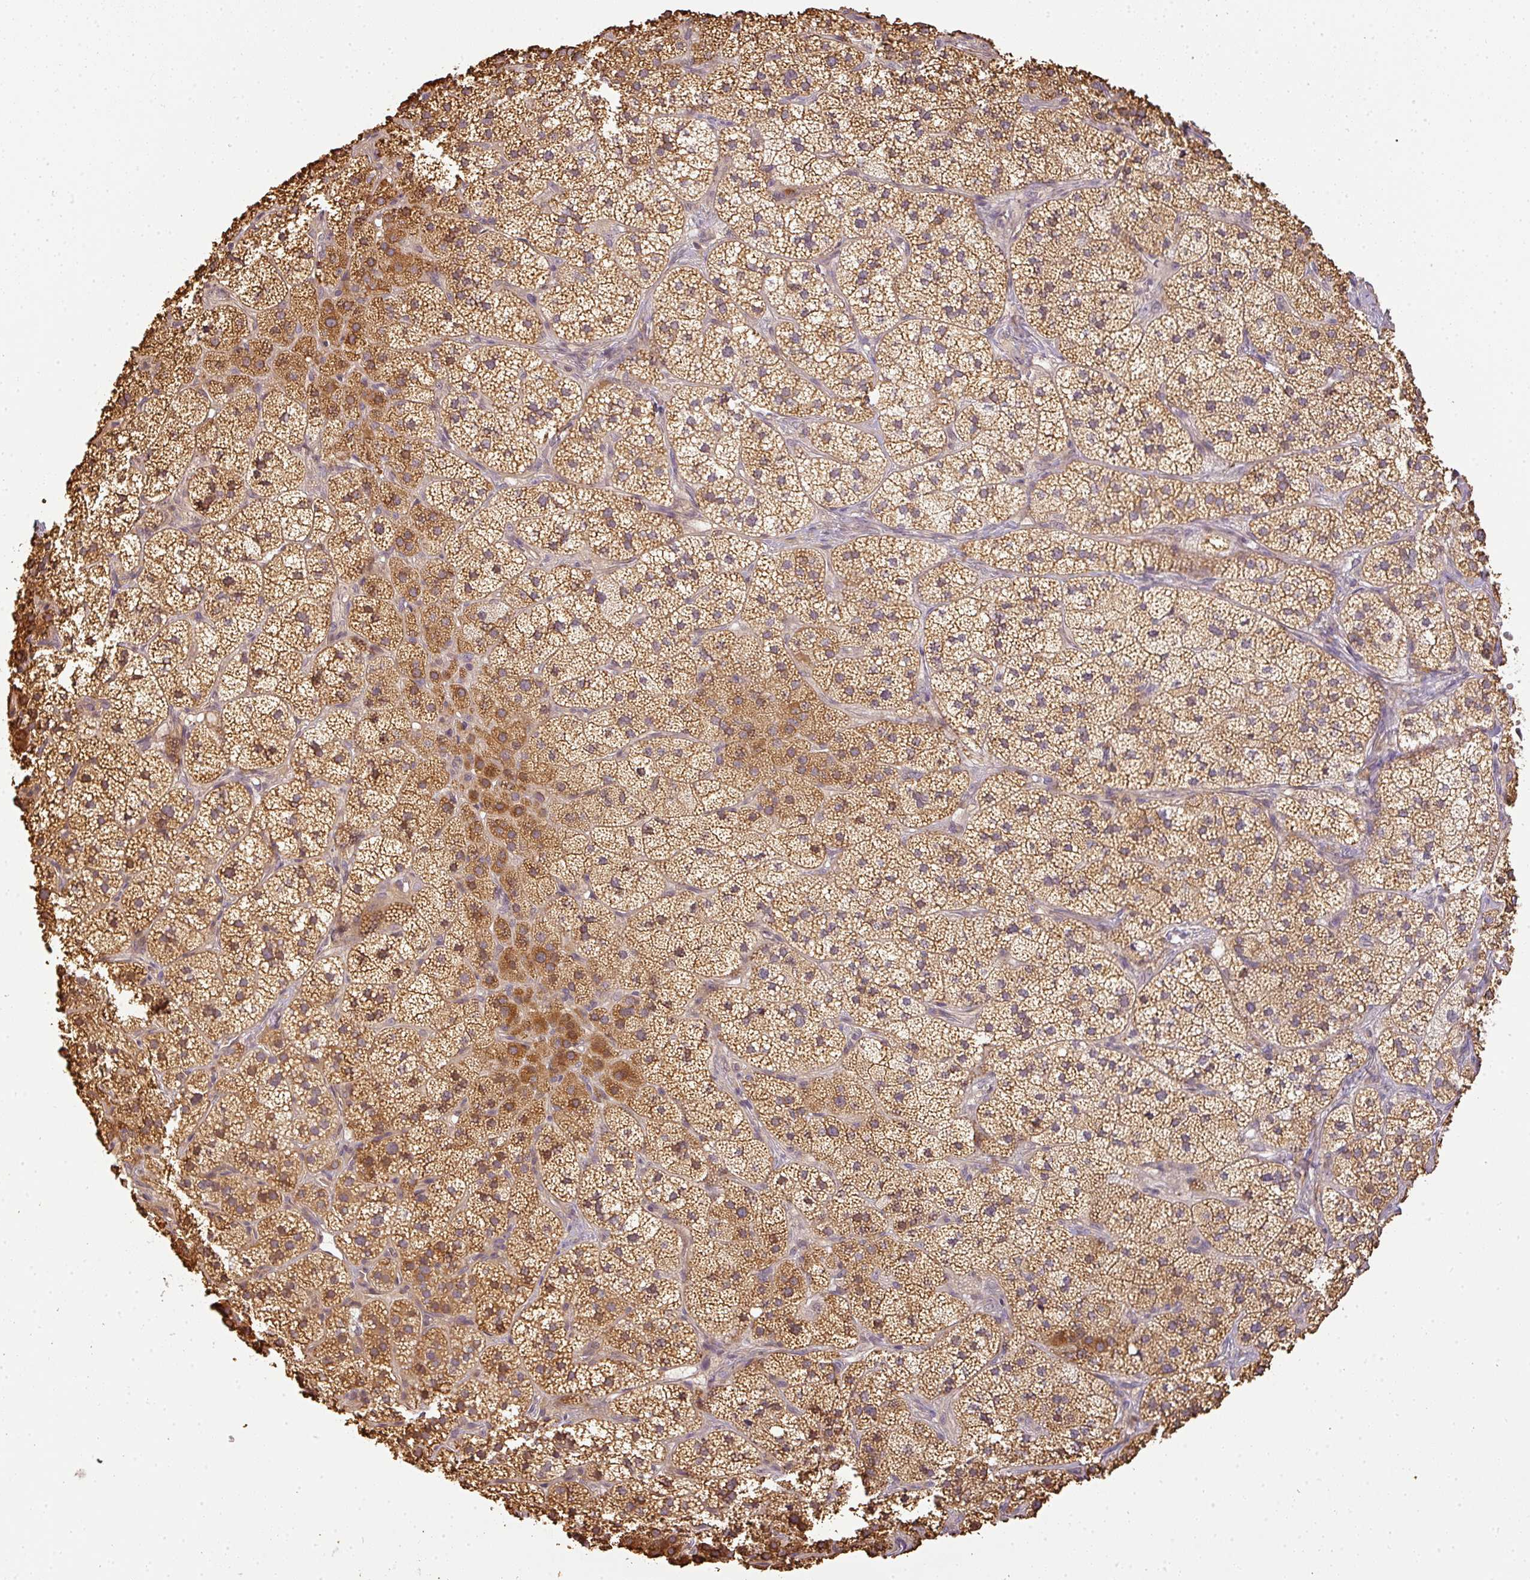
{"staining": {"intensity": "moderate", "quantity": "25%-75%", "location": "cytoplasmic/membranous"}, "tissue": "adrenal gland", "cell_type": "Glandular cells", "image_type": "normal", "snomed": [{"axis": "morphology", "description": "Normal tissue, NOS"}, {"axis": "topography", "description": "Adrenal gland"}], "caption": "DAB (3,3'-diaminobenzidine) immunohistochemical staining of unremarkable human adrenal gland displays moderate cytoplasmic/membranous protein positivity in approximately 25%-75% of glandular cells.", "gene": "TCL1B", "patient": {"sex": "female", "age": 58}}